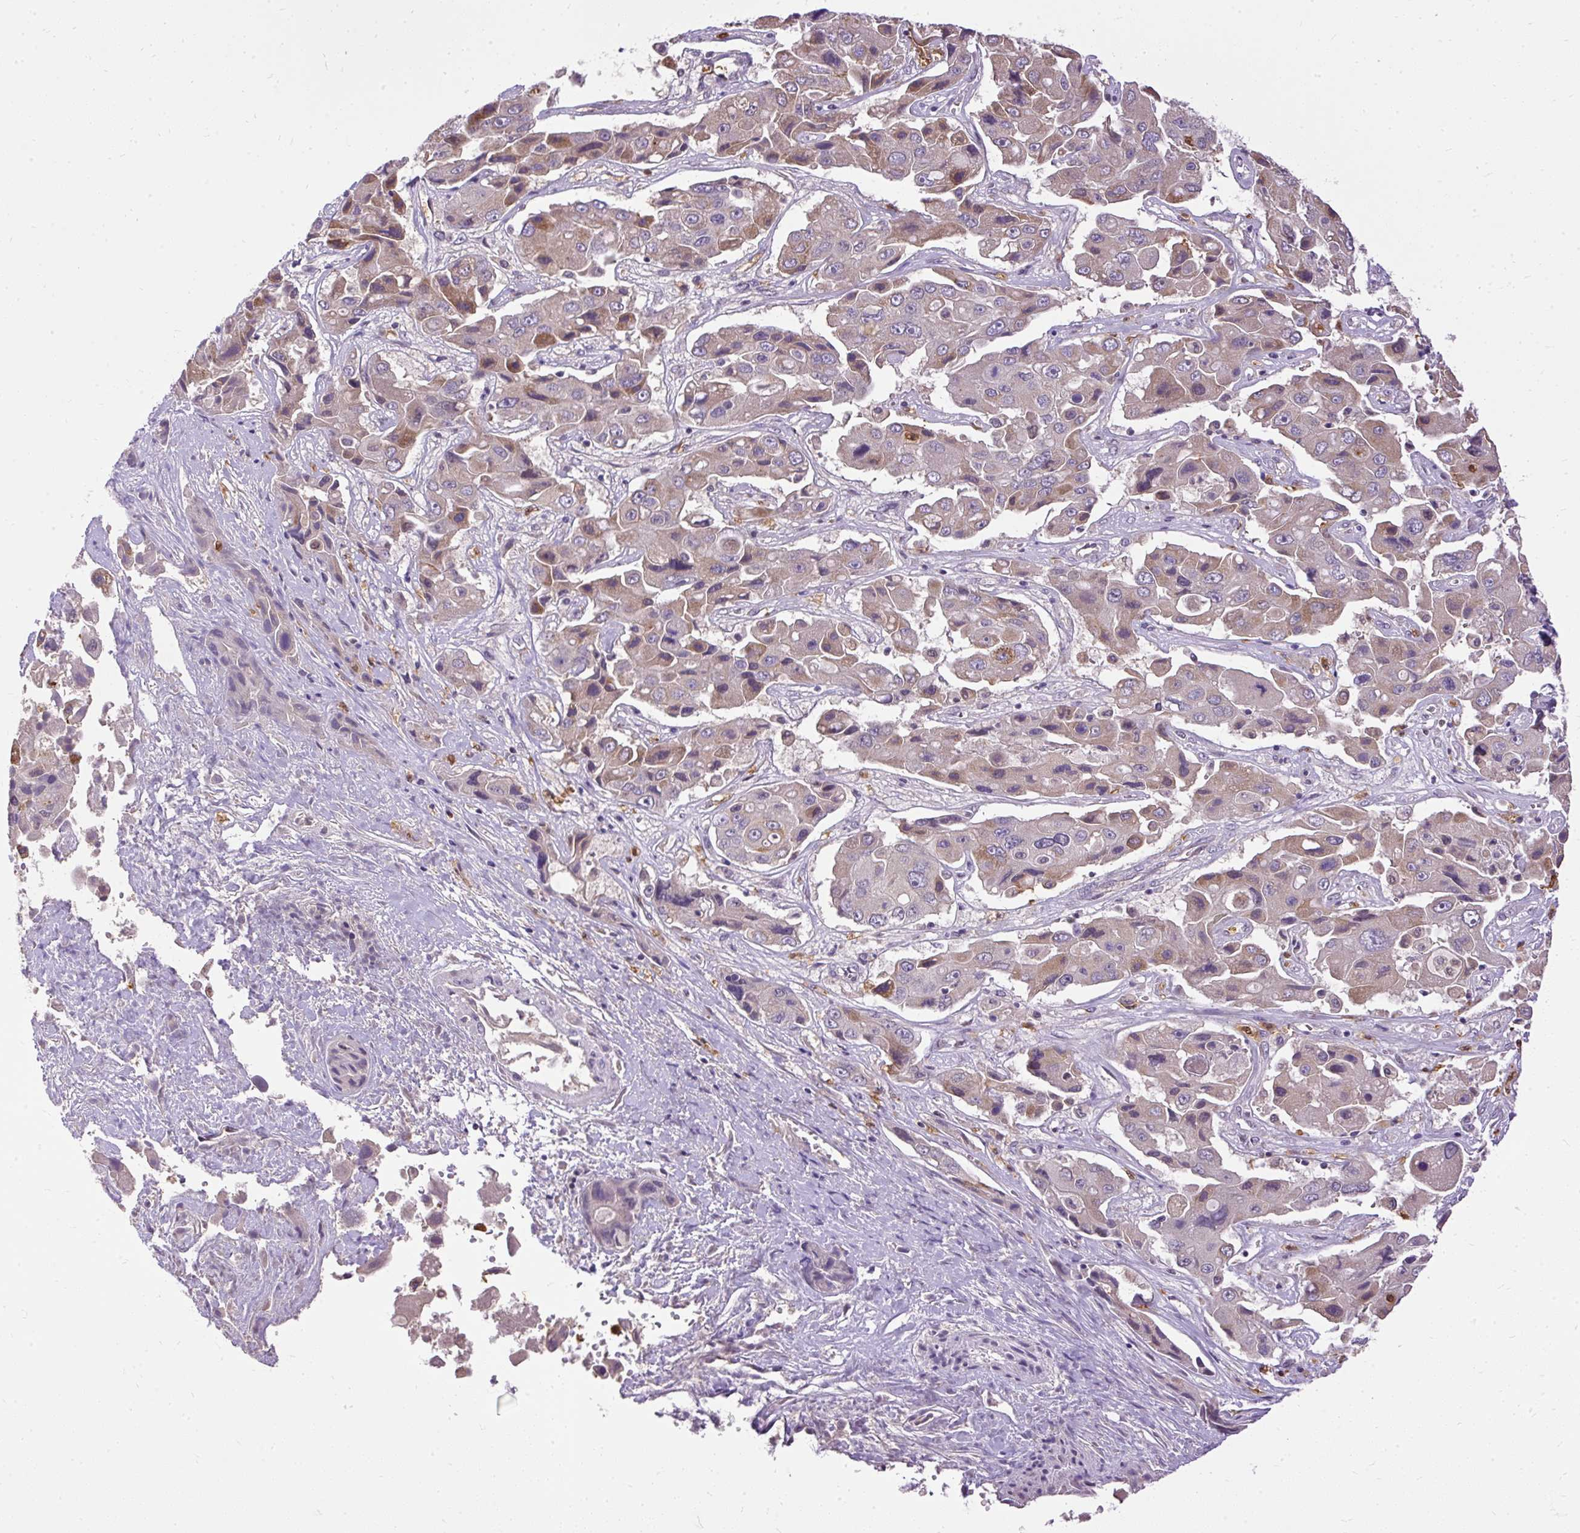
{"staining": {"intensity": "weak", "quantity": "25%-75%", "location": "cytoplasmic/membranous"}, "tissue": "liver cancer", "cell_type": "Tumor cells", "image_type": "cancer", "snomed": [{"axis": "morphology", "description": "Cholangiocarcinoma"}, {"axis": "topography", "description": "Liver"}], "caption": "Approximately 25%-75% of tumor cells in human liver cholangiocarcinoma show weak cytoplasmic/membranous protein staining as visualized by brown immunohistochemical staining.", "gene": "CTTNBP2", "patient": {"sex": "male", "age": 67}}